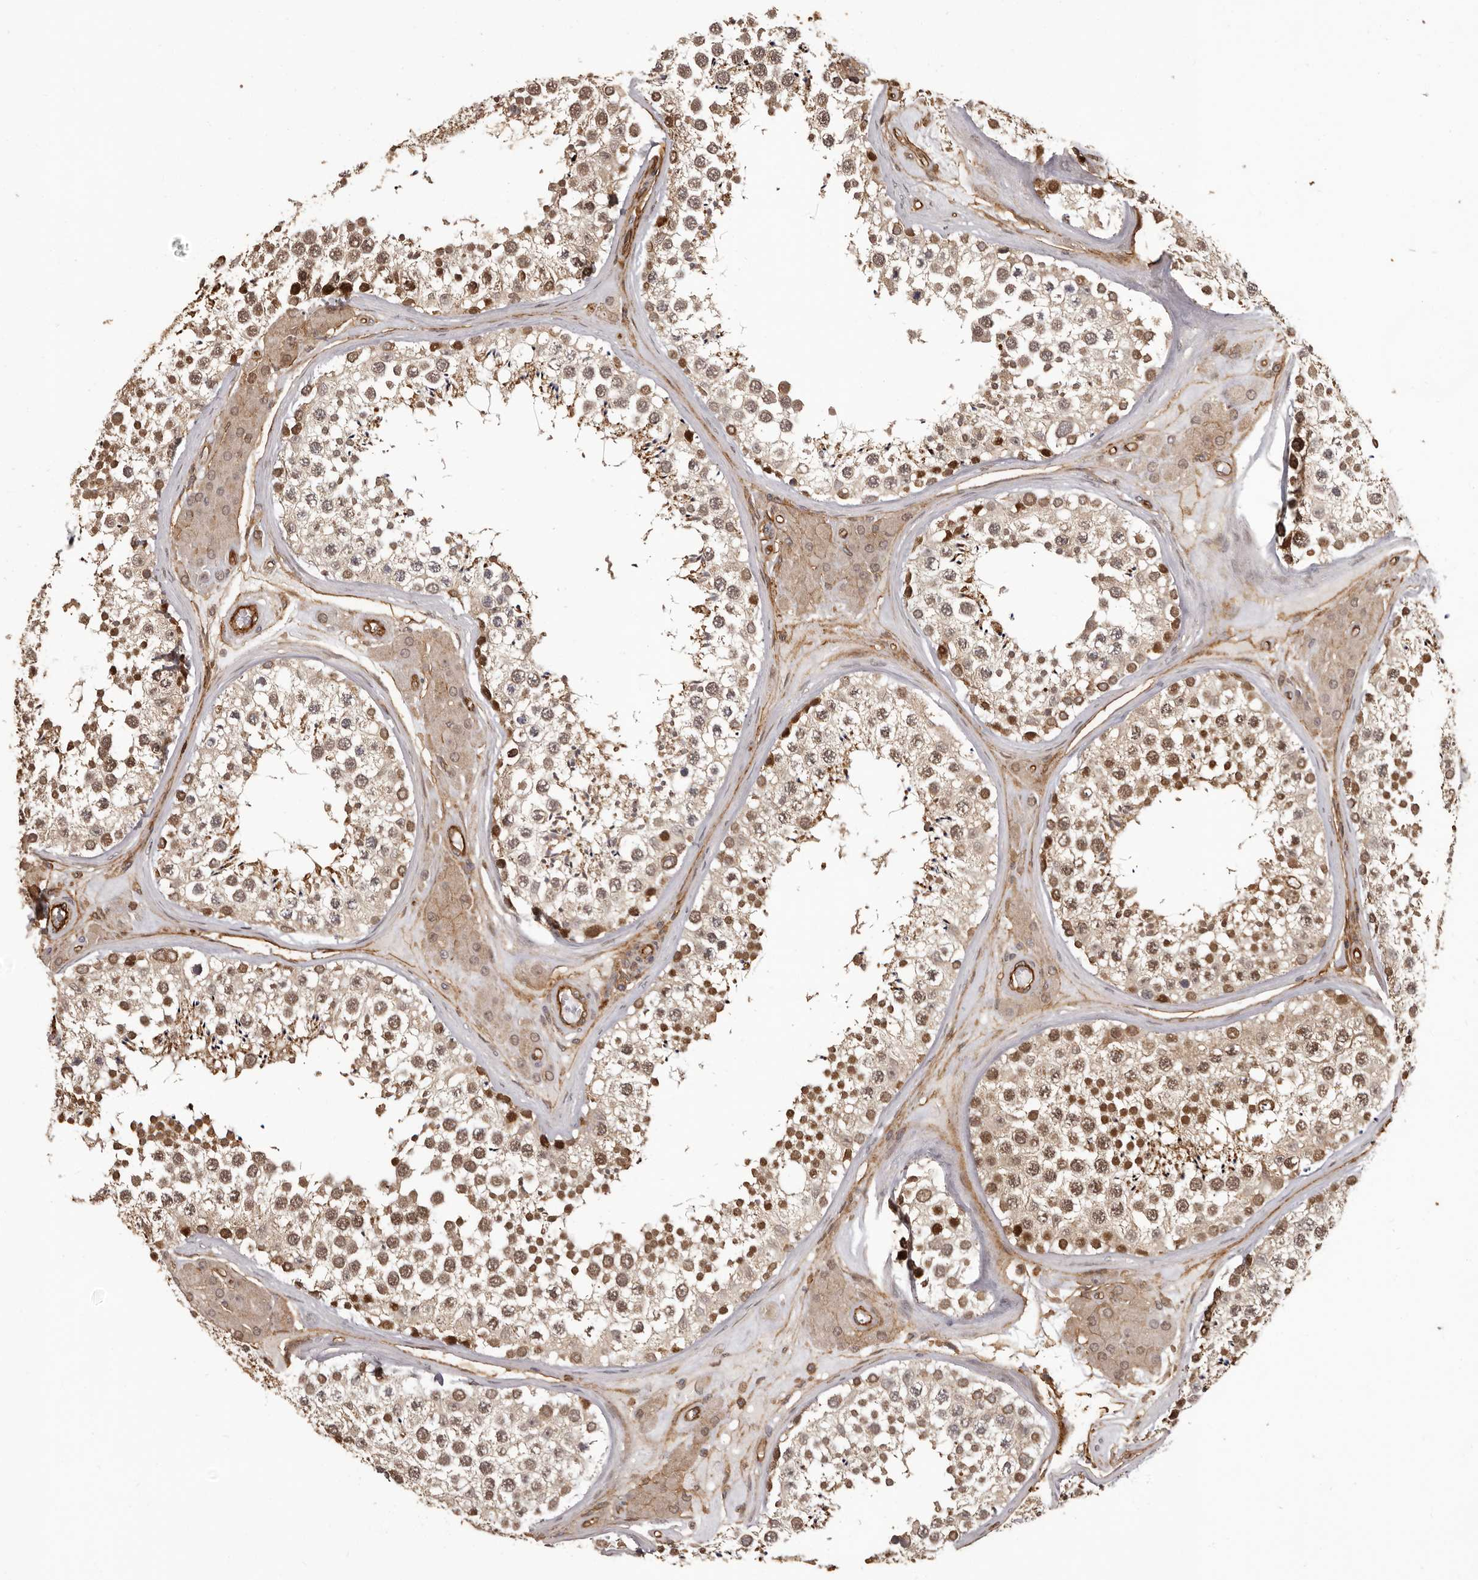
{"staining": {"intensity": "moderate", "quantity": ">75%", "location": "cytoplasmic/membranous"}, "tissue": "testis", "cell_type": "Cells in seminiferous ducts", "image_type": "normal", "snomed": [{"axis": "morphology", "description": "Normal tissue, NOS"}, {"axis": "topography", "description": "Testis"}], "caption": "Protein staining of unremarkable testis reveals moderate cytoplasmic/membranous expression in approximately >75% of cells in seminiferous ducts. (Brightfield microscopy of DAB IHC at high magnification).", "gene": "SLITRK6", "patient": {"sex": "male", "age": 46}}